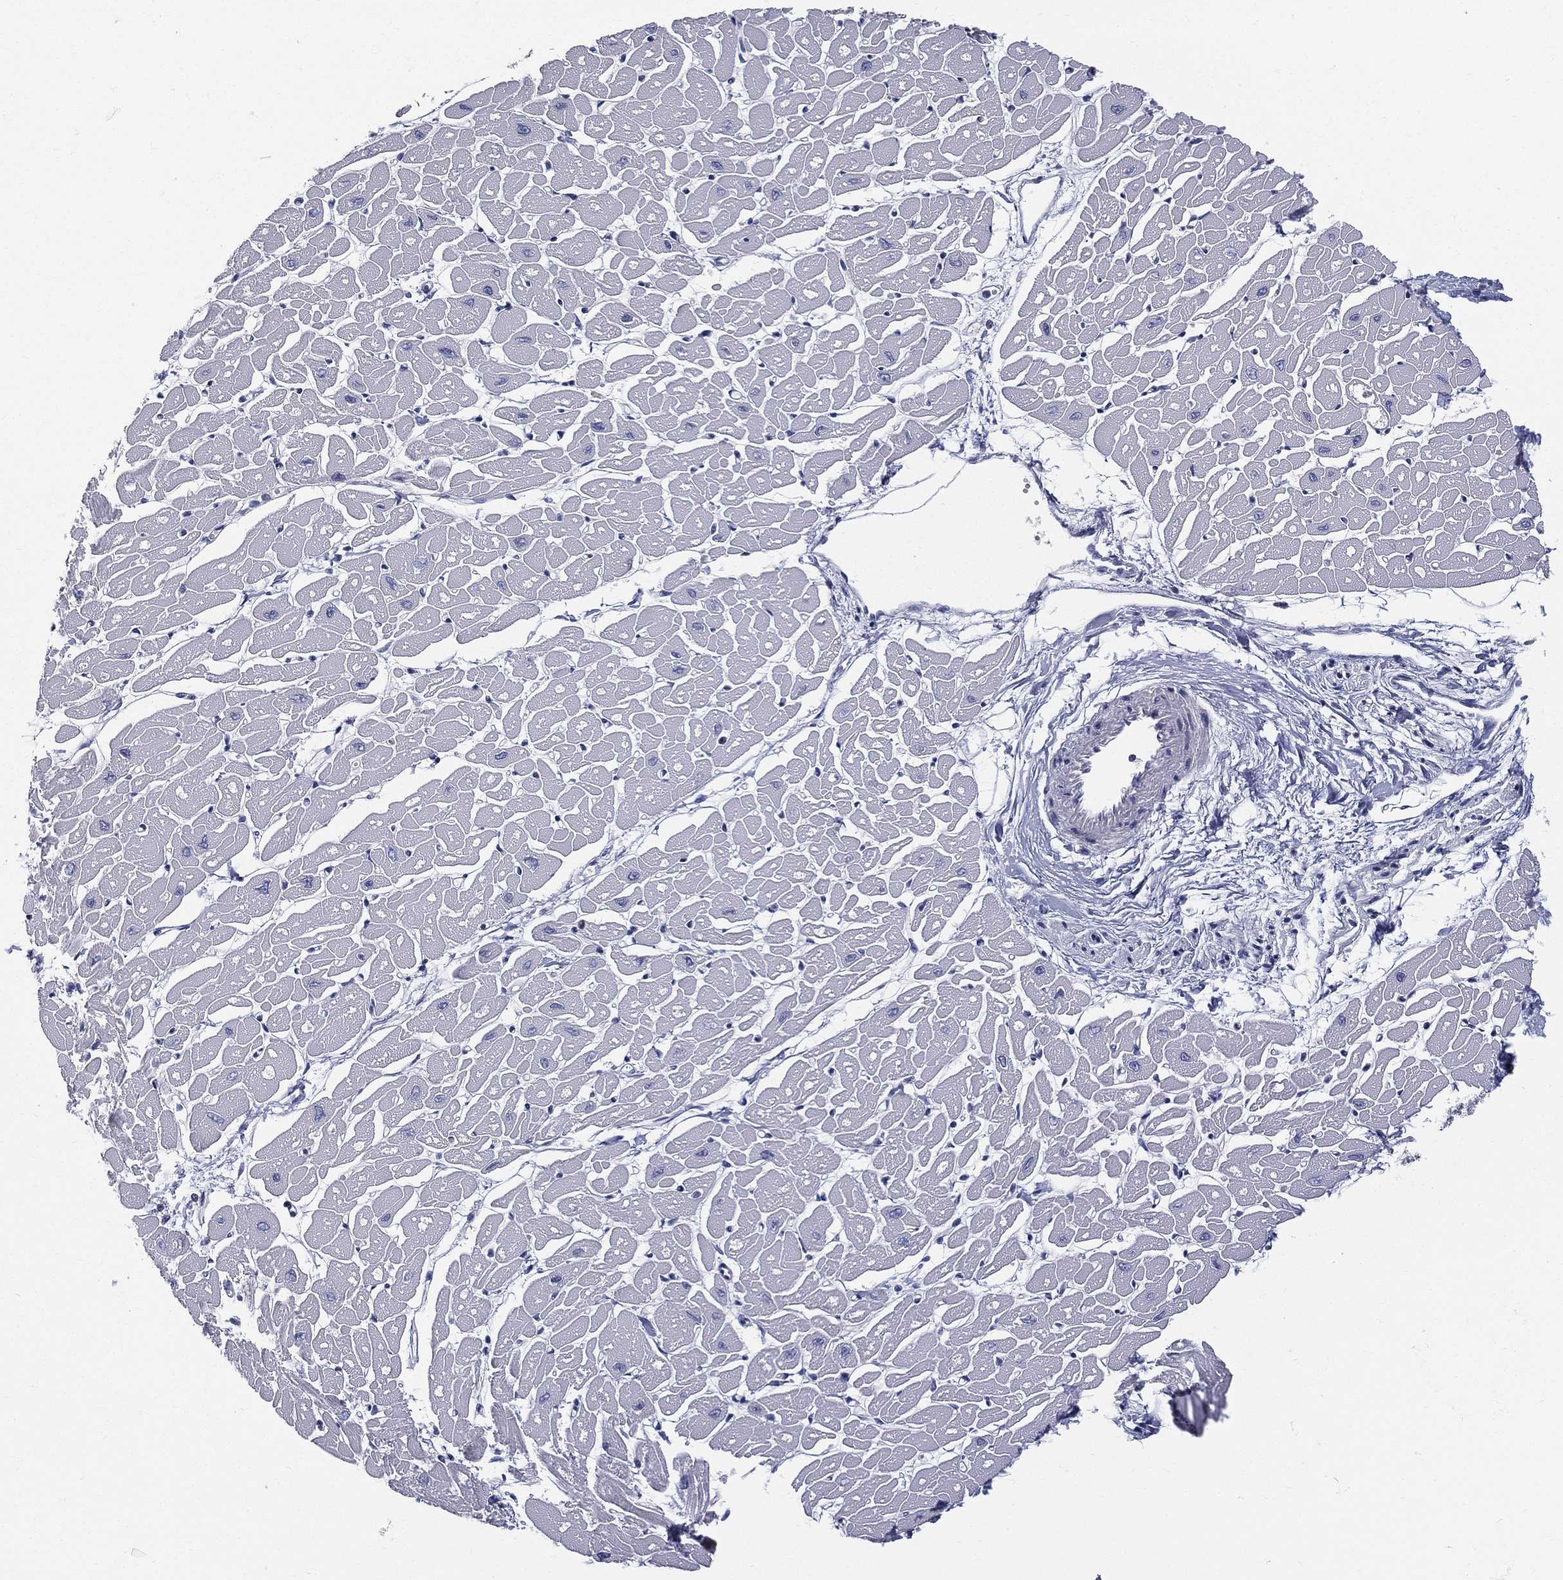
{"staining": {"intensity": "negative", "quantity": "none", "location": "none"}, "tissue": "heart muscle", "cell_type": "Cardiomyocytes", "image_type": "normal", "snomed": [{"axis": "morphology", "description": "Normal tissue, NOS"}, {"axis": "topography", "description": "Heart"}], "caption": "This is a image of immunohistochemistry (IHC) staining of benign heart muscle, which shows no expression in cardiomyocytes.", "gene": "ETNPPL", "patient": {"sex": "male", "age": 57}}